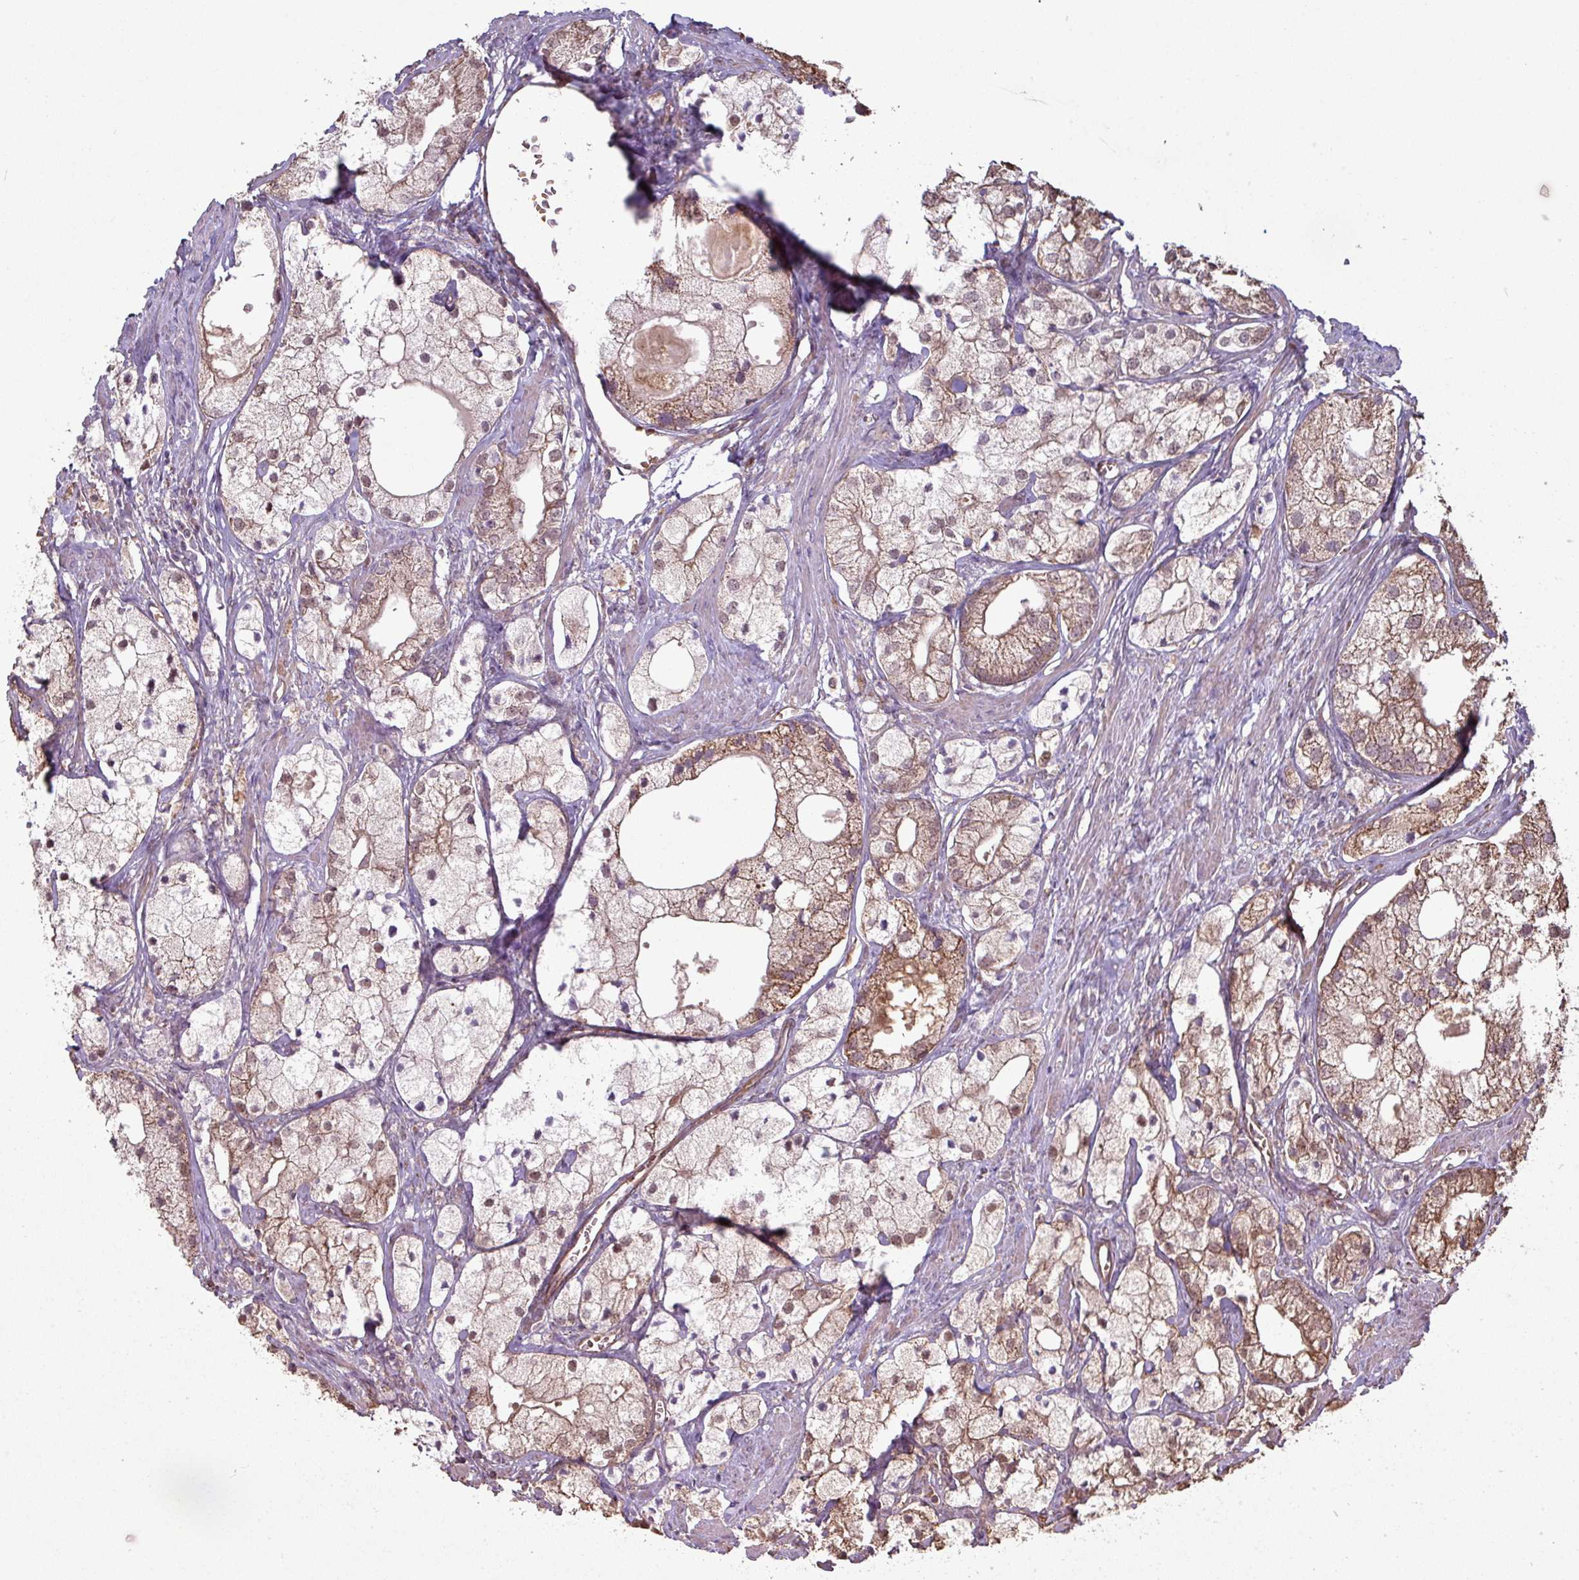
{"staining": {"intensity": "weak", "quantity": ">75%", "location": "cytoplasmic/membranous"}, "tissue": "prostate cancer", "cell_type": "Tumor cells", "image_type": "cancer", "snomed": [{"axis": "morphology", "description": "Adenocarcinoma, Low grade"}, {"axis": "topography", "description": "Prostate"}], "caption": "Tumor cells demonstrate low levels of weak cytoplasmic/membranous expression in approximately >75% of cells in human prostate adenocarcinoma (low-grade). The staining was performed using DAB (3,3'-diaminobenzidine), with brown indicating positive protein expression. Nuclei are stained blue with hematoxylin.", "gene": "NHSL2", "patient": {"sex": "male", "age": 69}}